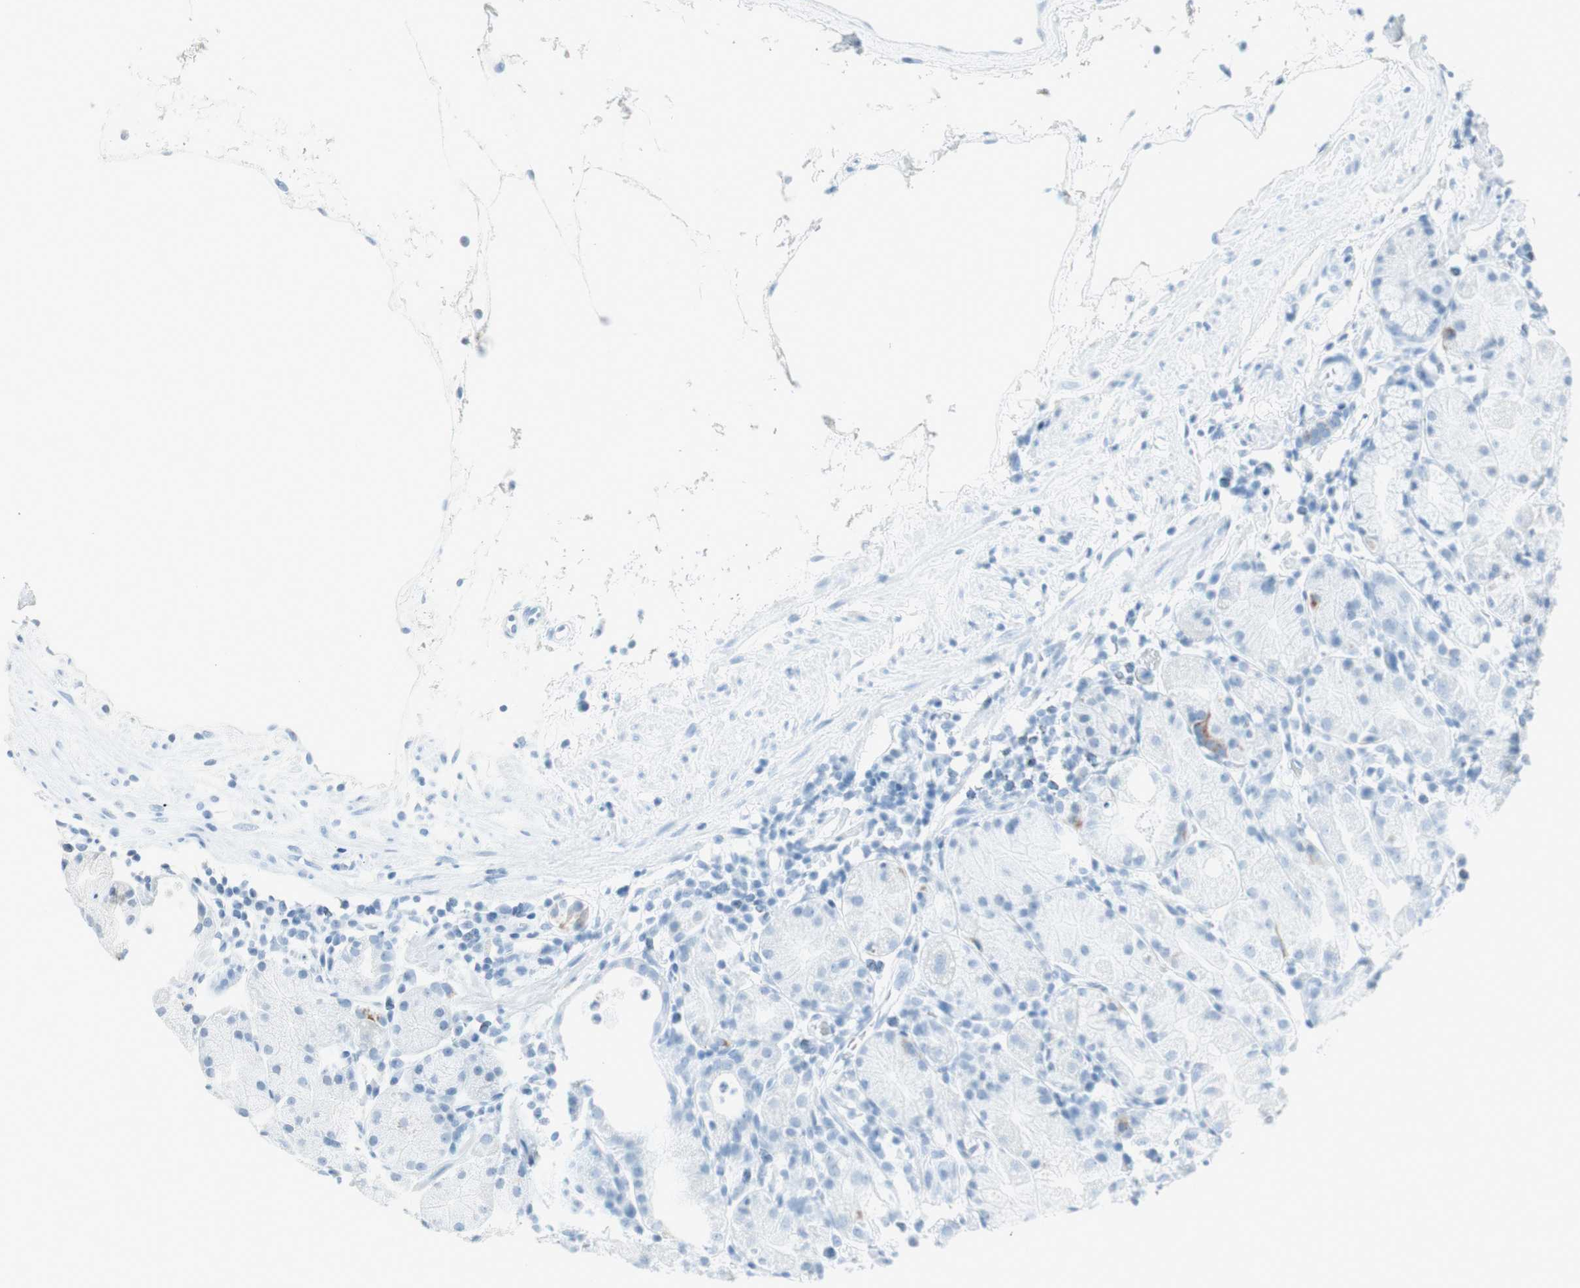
{"staining": {"intensity": "negative", "quantity": "none", "location": "none"}, "tissue": "stomach", "cell_type": "Glandular cells", "image_type": "normal", "snomed": [{"axis": "morphology", "description": "Normal tissue, NOS"}, {"axis": "topography", "description": "Stomach"}, {"axis": "topography", "description": "Stomach, lower"}], "caption": "This is a photomicrograph of immunohistochemistry (IHC) staining of unremarkable stomach, which shows no positivity in glandular cells.", "gene": "ARG2", "patient": {"sex": "female", "age": 75}}